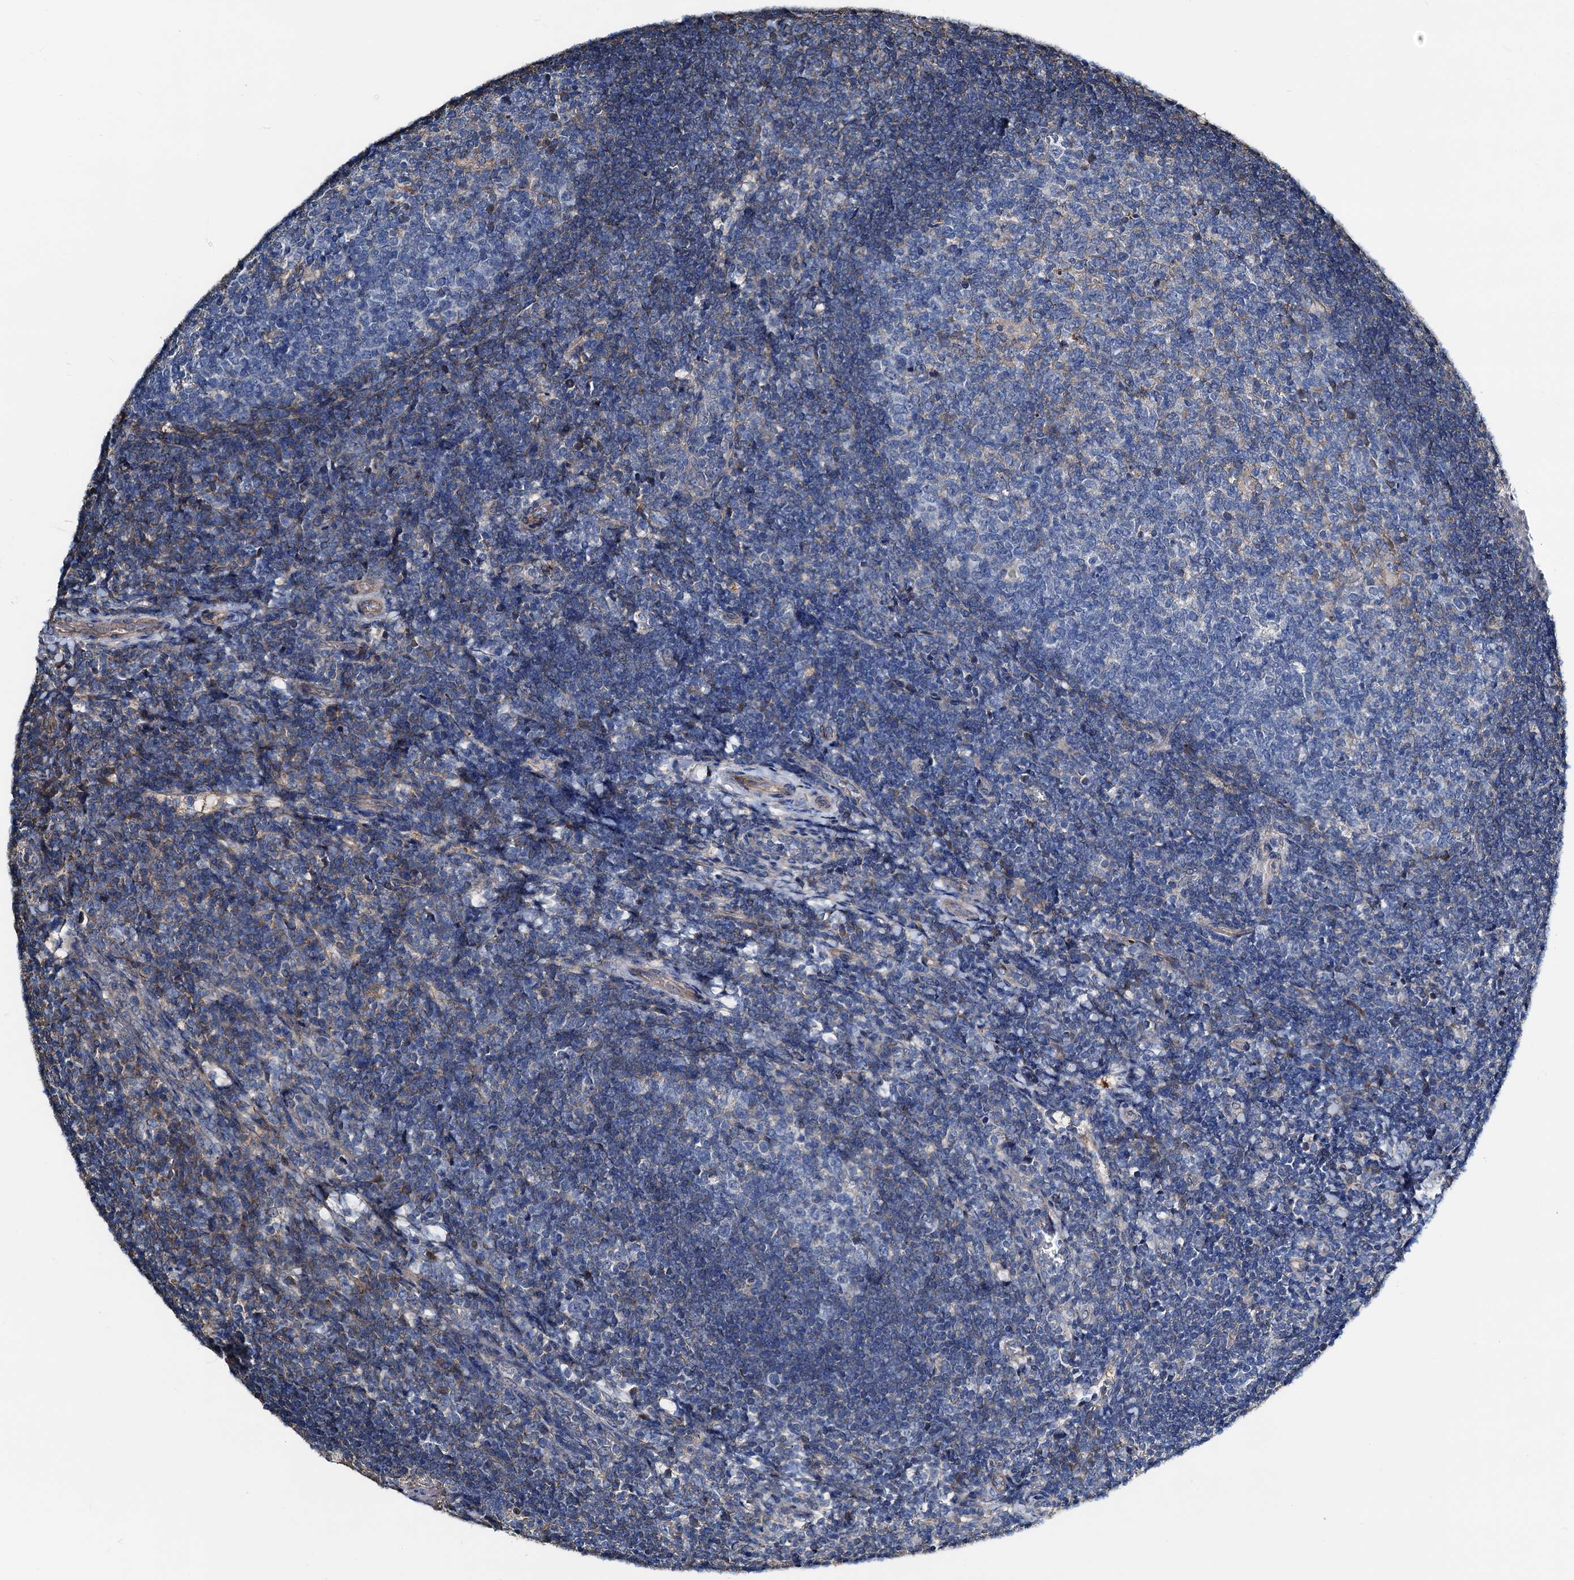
{"staining": {"intensity": "negative", "quantity": "none", "location": "none"}, "tissue": "tonsil", "cell_type": "Germinal center cells", "image_type": "normal", "snomed": [{"axis": "morphology", "description": "Normal tissue, NOS"}, {"axis": "topography", "description": "Tonsil"}], "caption": "Image shows no significant protein expression in germinal center cells of normal tonsil. (Immunohistochemistry (ihc), brightfield microscopy, high magnification).", "gene": "GCOM1", "patient": {"sex": "female", "age": 10}}